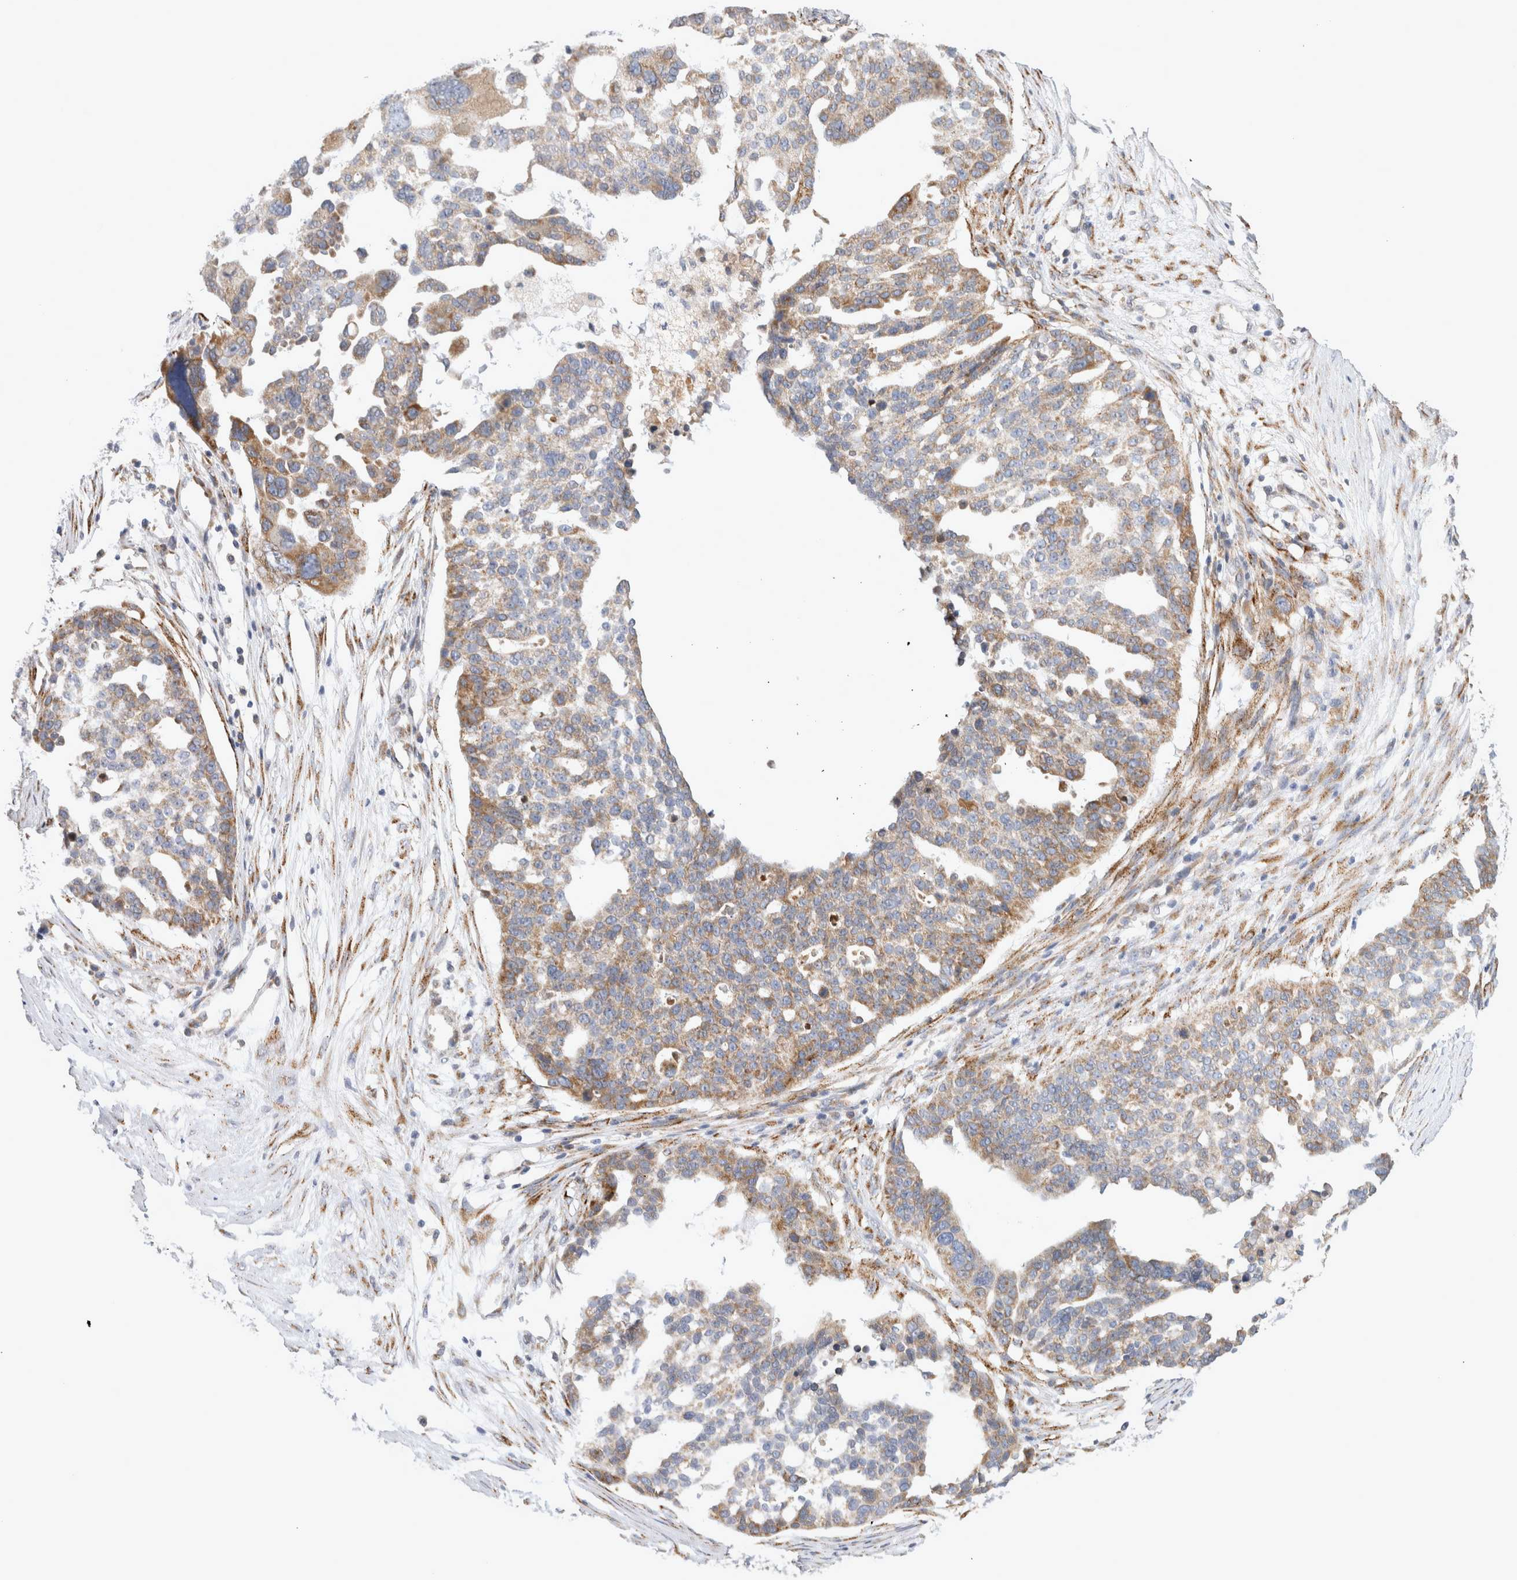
{"staining": {"intensity": "moderate", "quantity": "25%-75%", "location": "cytoplasmic/membranous"}, "tissue": "ovarian cancer", "cell_type": "Tumor cells", "image_type": "cancer", "snomed": [{"axis": "morphology", "description": "Cystadenocarcinoma, serous, NOS"}, {"axis": "topography", "description": "Ovary"}], "caption": "IHC image of neoplastic tissue: ovarian cancer stained using immunohistochemistry reveals medium levels of moderate protein expression localized specifically in the cytoplasmic/membranous of tumor cells, appearing as a cytoplasmic/membranous brown color.", "gene": "RPN2", "patient": {"sex": "female", "age": 59}}